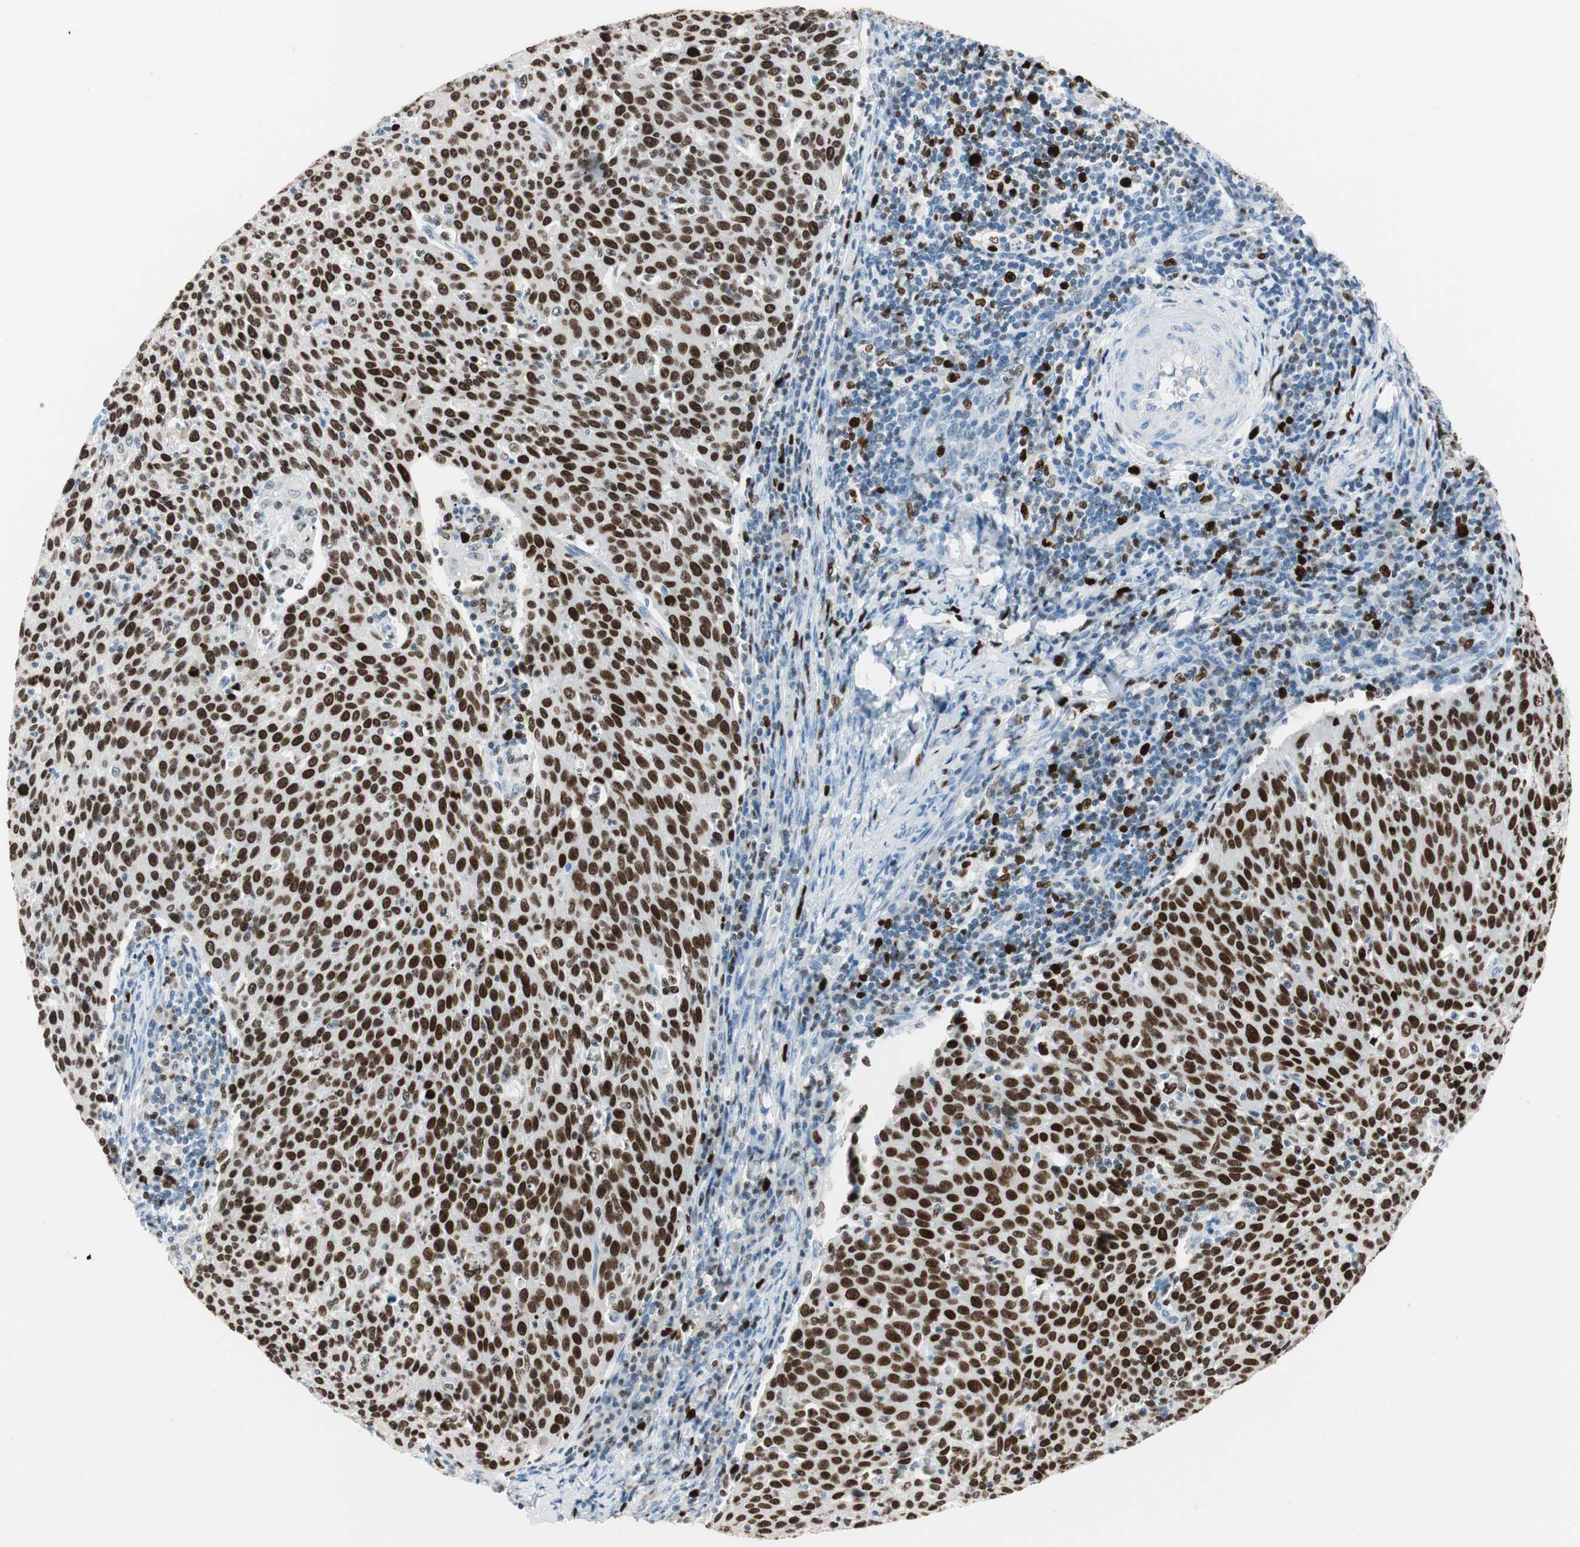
{"staining": {"intensity": "strong", "quantity": ">75%", "location": "nuclear"}, "tissue": "cervical cancer", "cell_type": "Tumor cells", "image_type": "cancer", "snomed": [{"axis": "morphology", "description": "Squamous cell carcinoma, NOS"}, {"axis": "topography", "description": "Cervix"}], "caption": "Immunohistochemical staining of human squamous cell carcinoma (cervical) shows high levels of strong nuclear protein expression in approximately >75% of tumor cells.", "gene": "EZH2", "patient": {"sex": "female", "age": 38}}